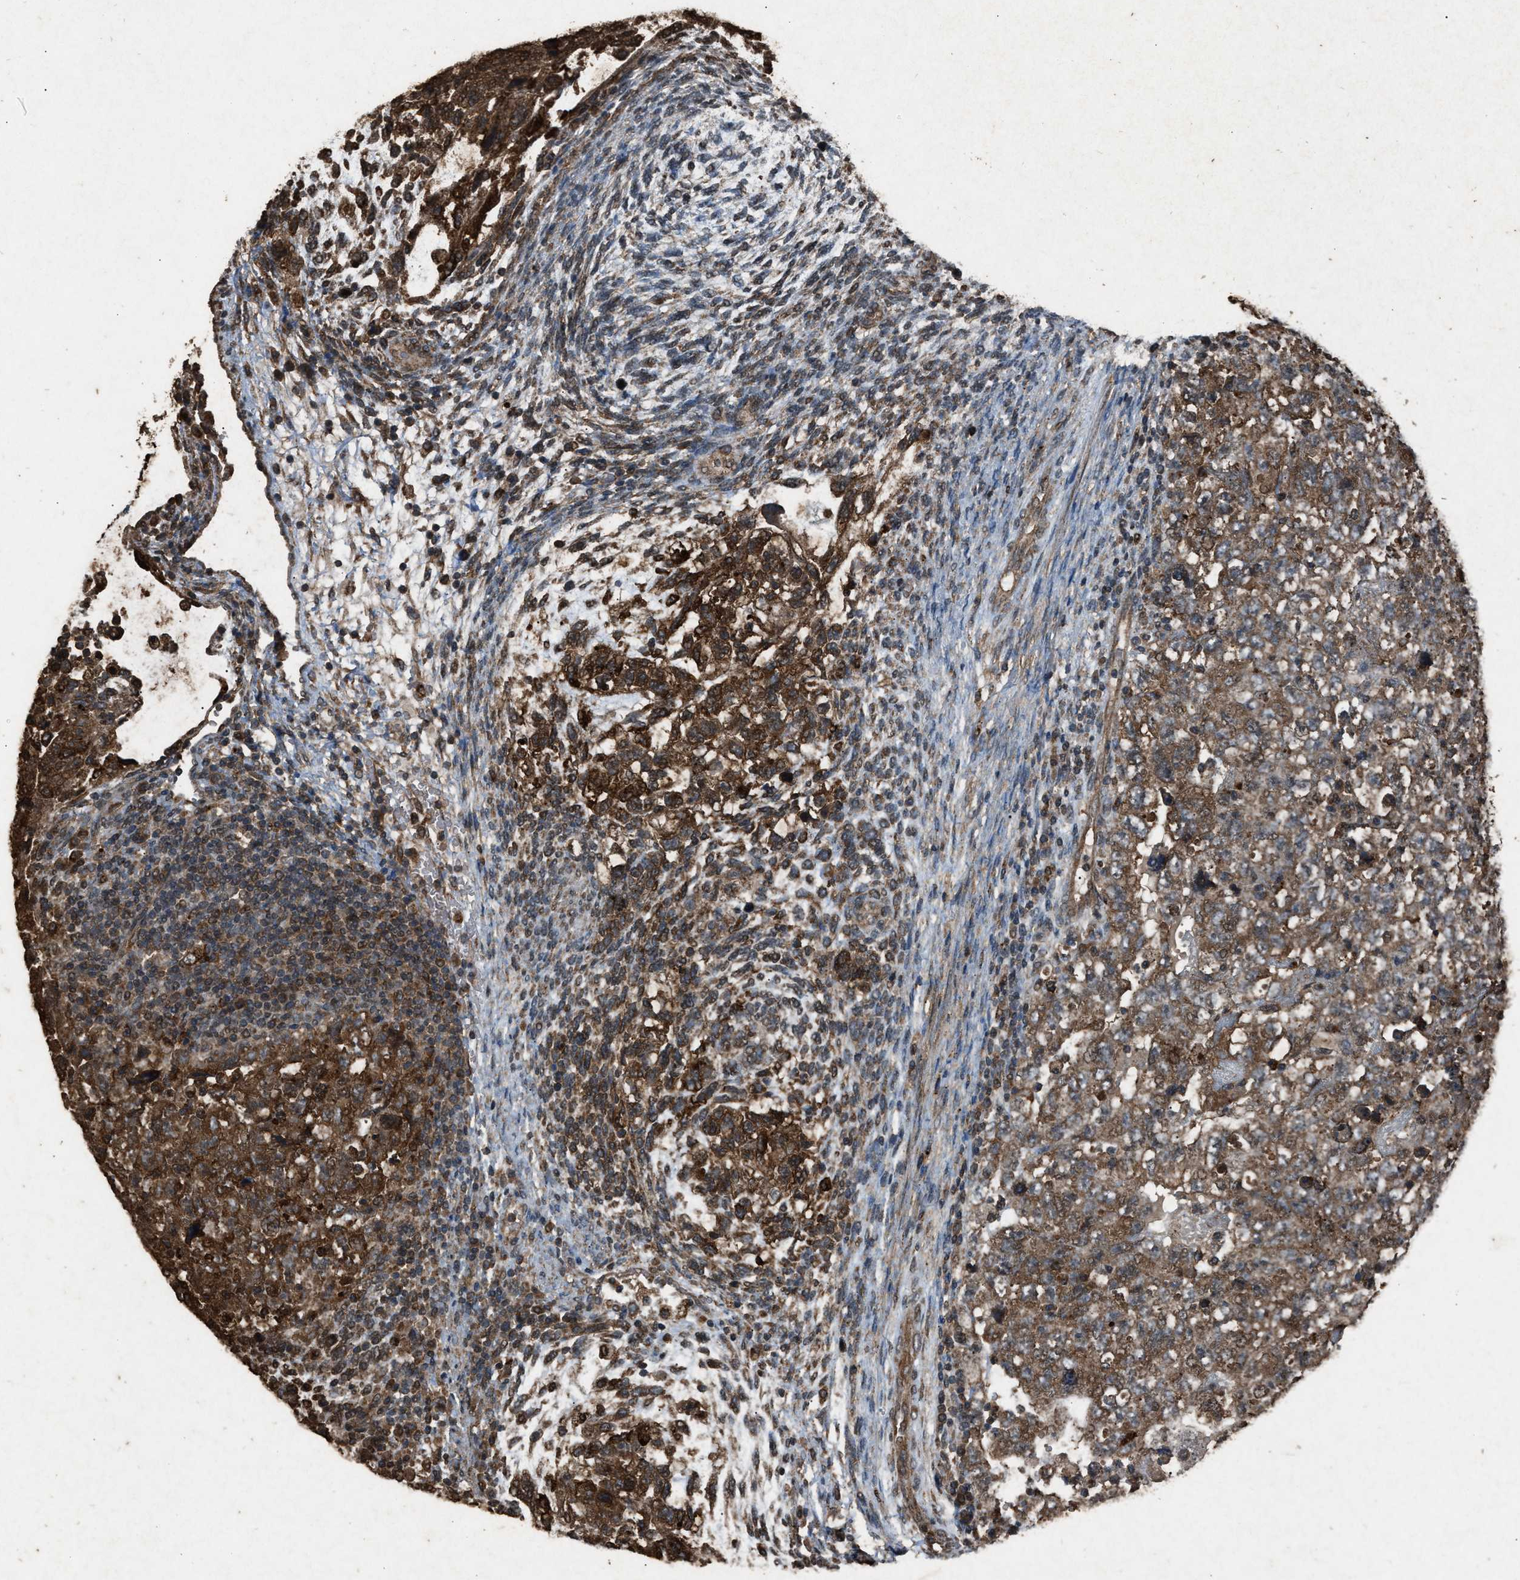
{"staining": {"intensity": "strong", "quantity": ">75%", "location": "cytoplasmic/membranous"}, "tissue": "testis cancer", "cell_type": "Tumor cells", "image_type": "cancer", "snomed": [{"axis": "morphology", "description": "Carcinoma, Embryonal, NOS"}, {"axis": "topography", "description": "Testis"}], "caption": "A brown stain shows strong cytoplasmic/membranous expression of a protein in human testis cancer tumor cells.", "gene": "PSMD1", "patient": {"sex": "male", "age": 36}}